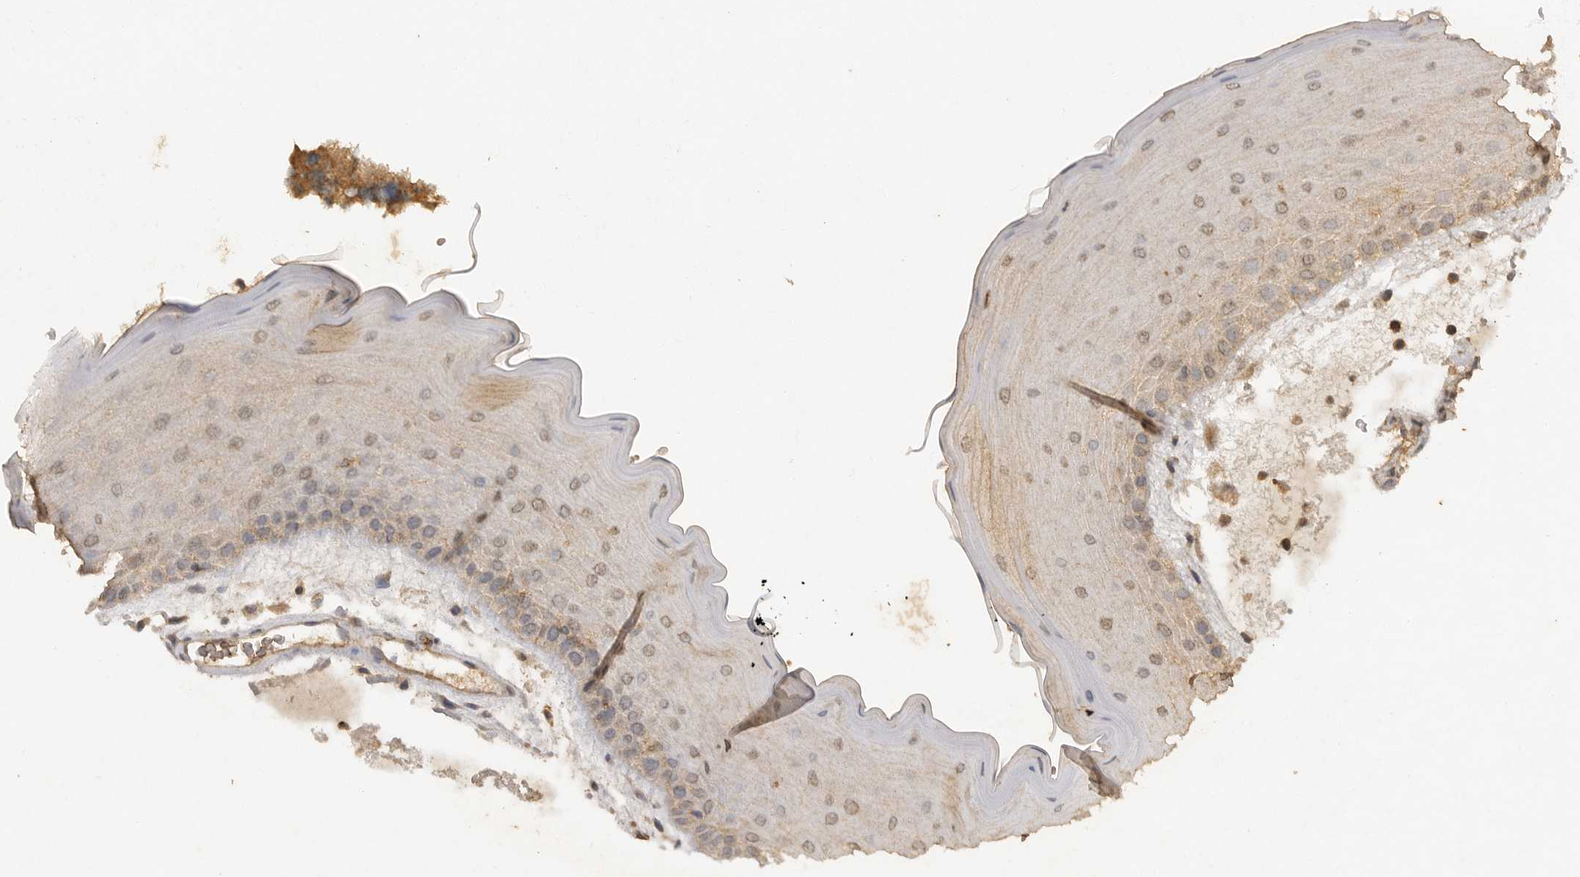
{"staining": {"intensity": "moderate", "quantity": ">75%", "location": "cytoplasmic/membranous"}, "tissue": "oral mucosa", "cell_type": "Squamous epithelial cells", "image_type": "normal", "snomed": [{"axis": "morphology", "description": "Normal tissue, NOS"}, {"axis": "topography", "description": "Oral tissue"}], "caption": "Protein expression analysis of benign human oral mucosa reveals moderate cytoplasmic/membranous staining in about >75% of squamous epithelial cells.", "gene": "ICOSLG", "patient": {"sex": "male", "age": 13}}